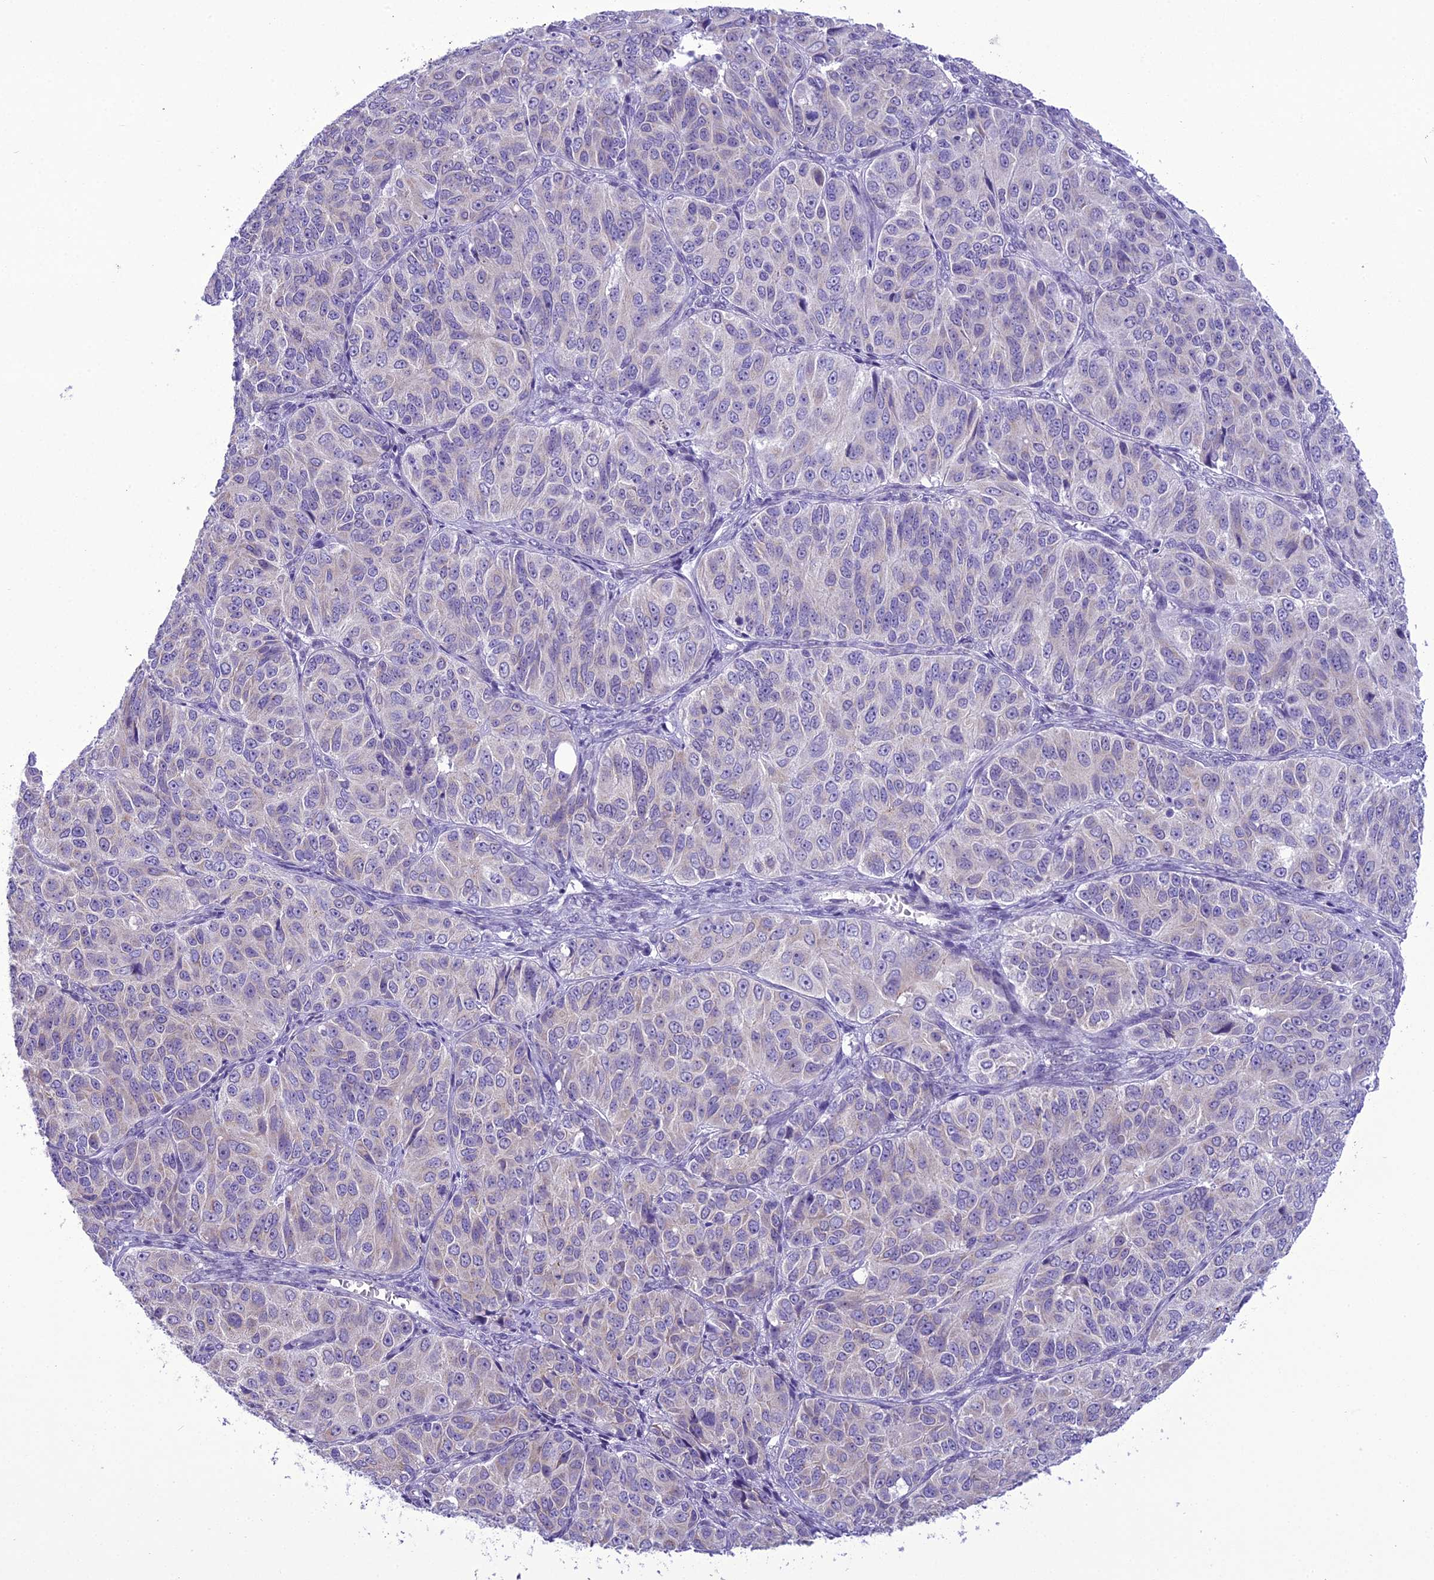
{"staining": {"intensity": "negative", "quantity": "none", "location": "none"}, "tissue": "ovarian cancer", "cell_type": "Tumor cells", "image_type": "cancer", "snomed": [{"axis": "morphology", "description": "Carcinoma, endometroid"}, {"axis": "topography", "description": "Ovary"}], "caption": "The immunohistochemistry micrograph has no significant positivity in tumor cells of endometroid carcinoma (ovarian) tissue.", "gene": "B9D2", "patient": {"sex": "female", "age": 51}}